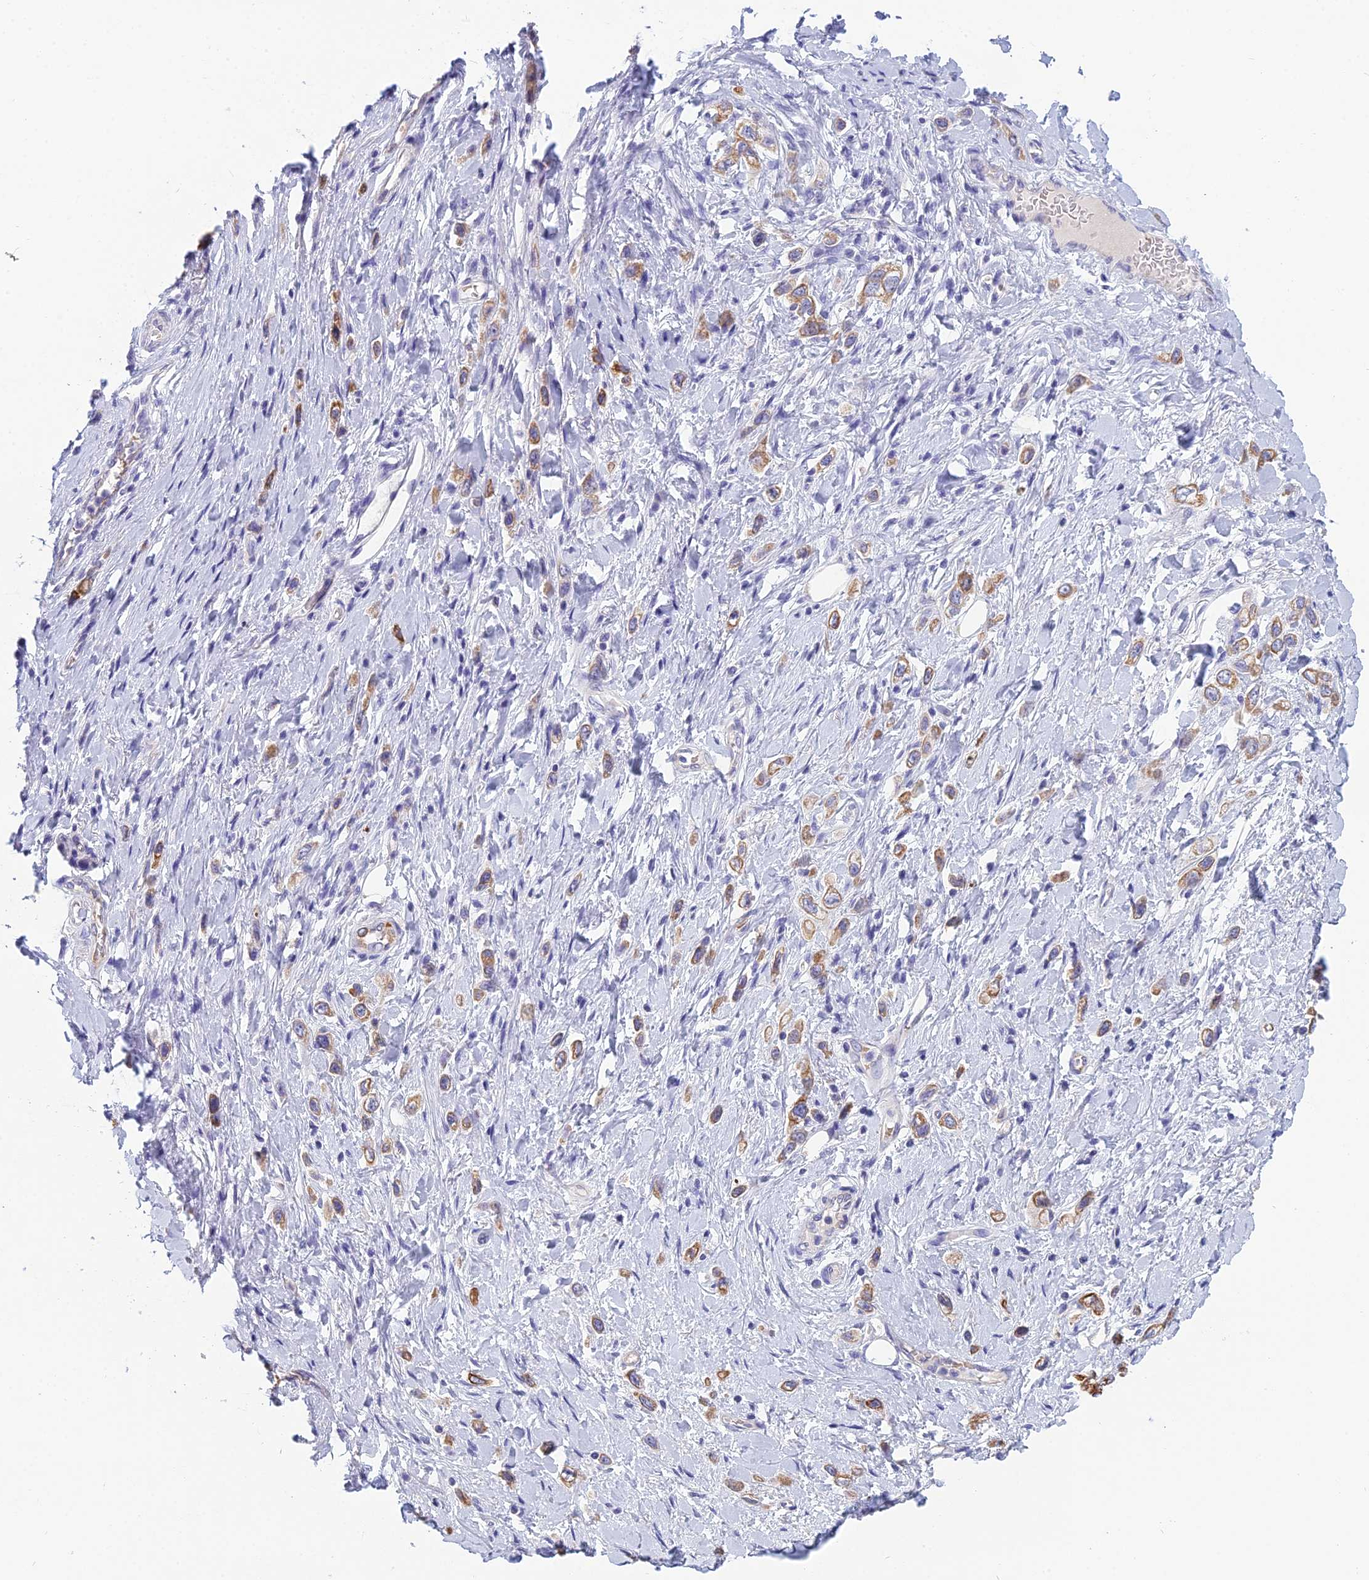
{"staining": {"intensity": "moderate", "quantity": ">75%", "location": "cytoplasmic/membranous"}, "tissue": "stomach cancer", "cell_type": "Tumor cells", "image_type": "cancer", "snomed": [{"axis": "morphology", "description": "Adenocarcinoma, NOS"}, {"axis": "topography", "description": "Stomach"}], "caption": "Tumor cells reveal medium levels of moderate cytoplasmic/membranous expression in approximately >75% of cells in human stomach adenocarcinoma.", "gene": "RBM41", "patient": {"sex": "female", "age": 65}}